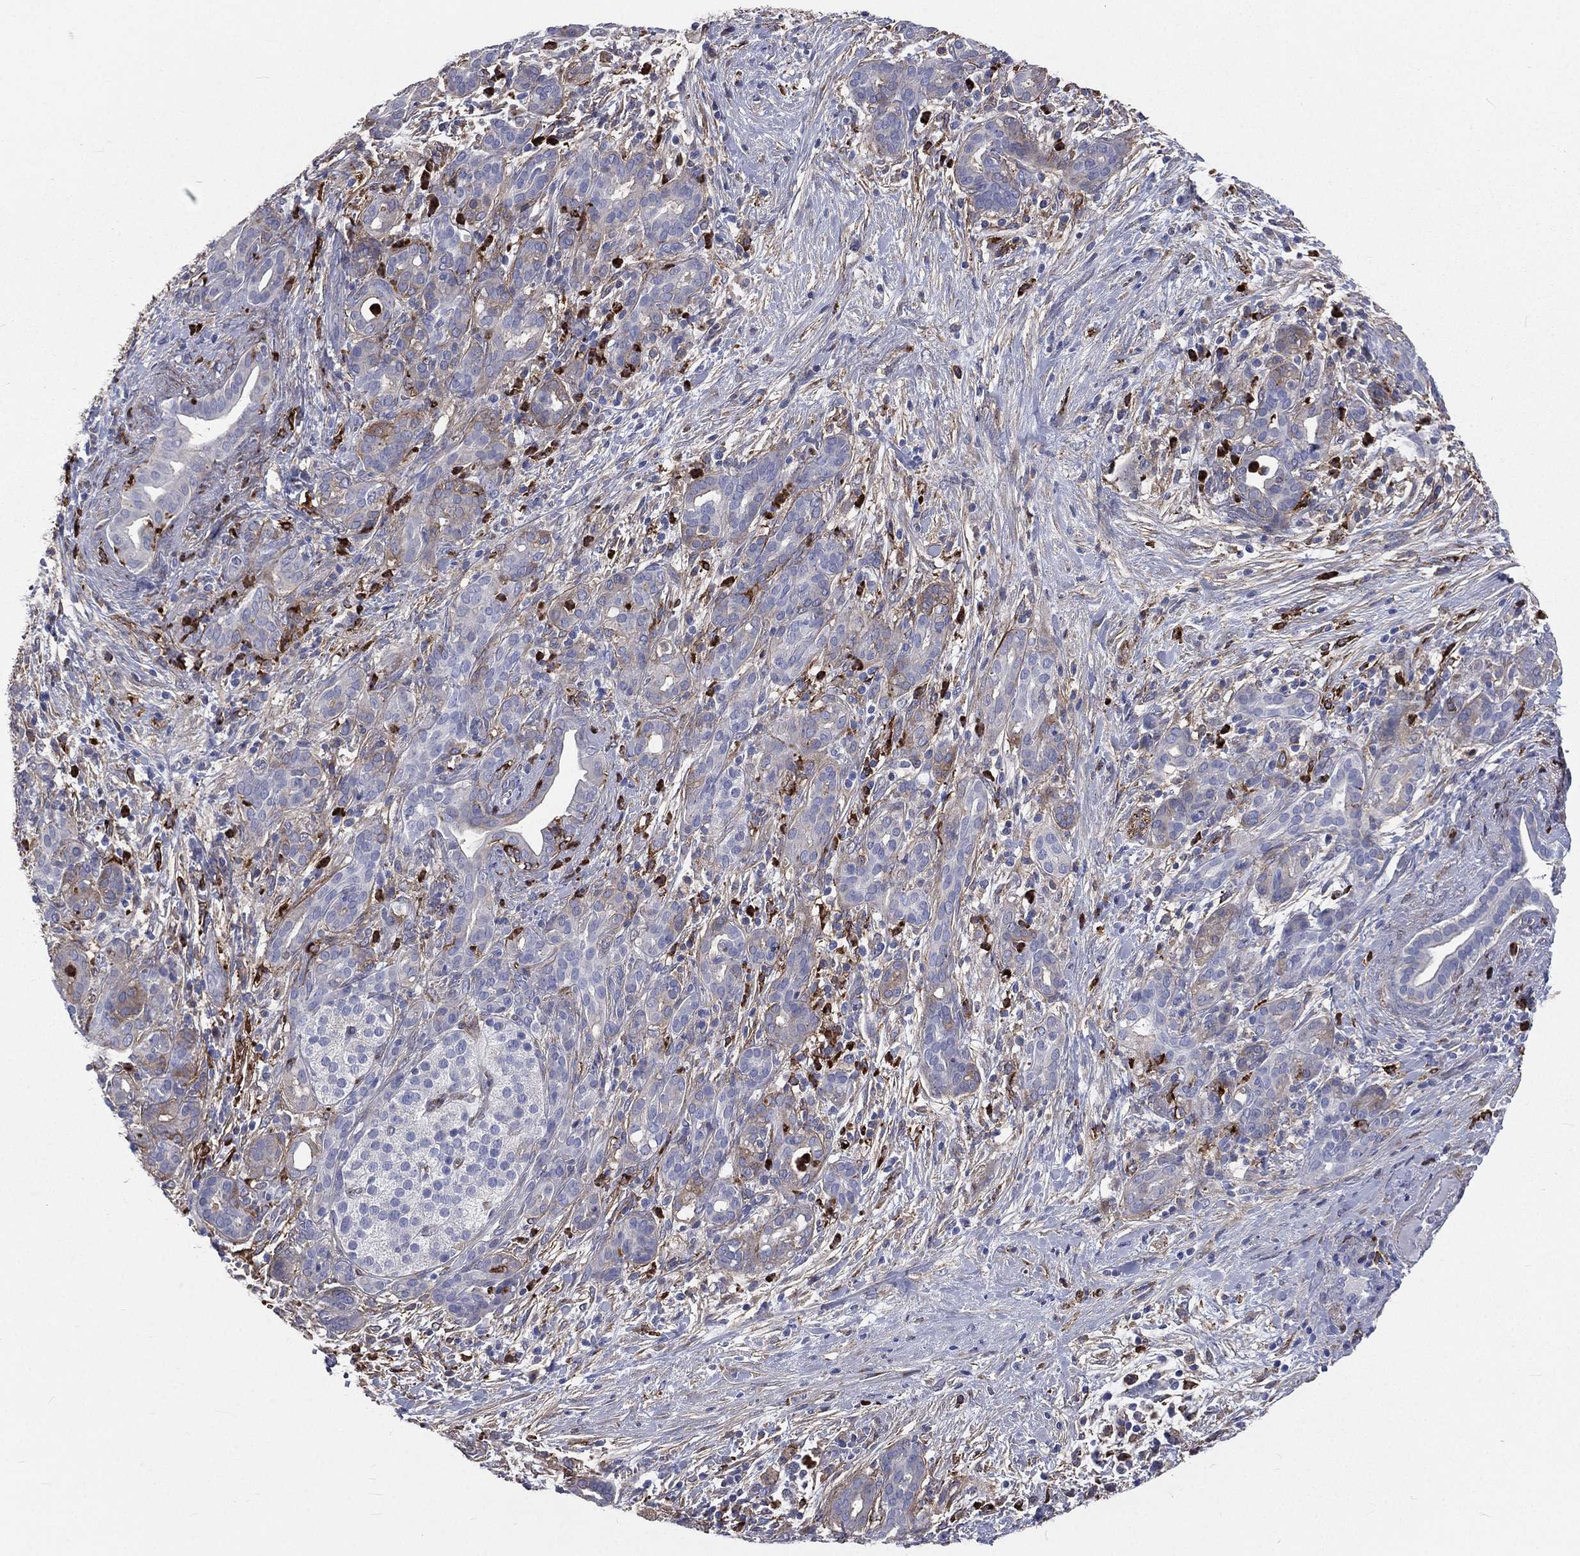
{"staining": {"intensity": "negative", "quantity": "none", "location": "none"}, "tissue": "pancreatic cancer", "cell_type": "Tumor cells", "image_type": "cancer", "snomed": [{"axis": "morphology", "description": "Adenocarcinoma, NOS"}, {"axis": "topography", "description": "Pancreas"}], "caption": "Histopathology image shows no significant protein expression in tumor cells of pancreatic adenocarcinoma.", "gene": "BASP1", "patient": {"sex": "male", "age": 44}}